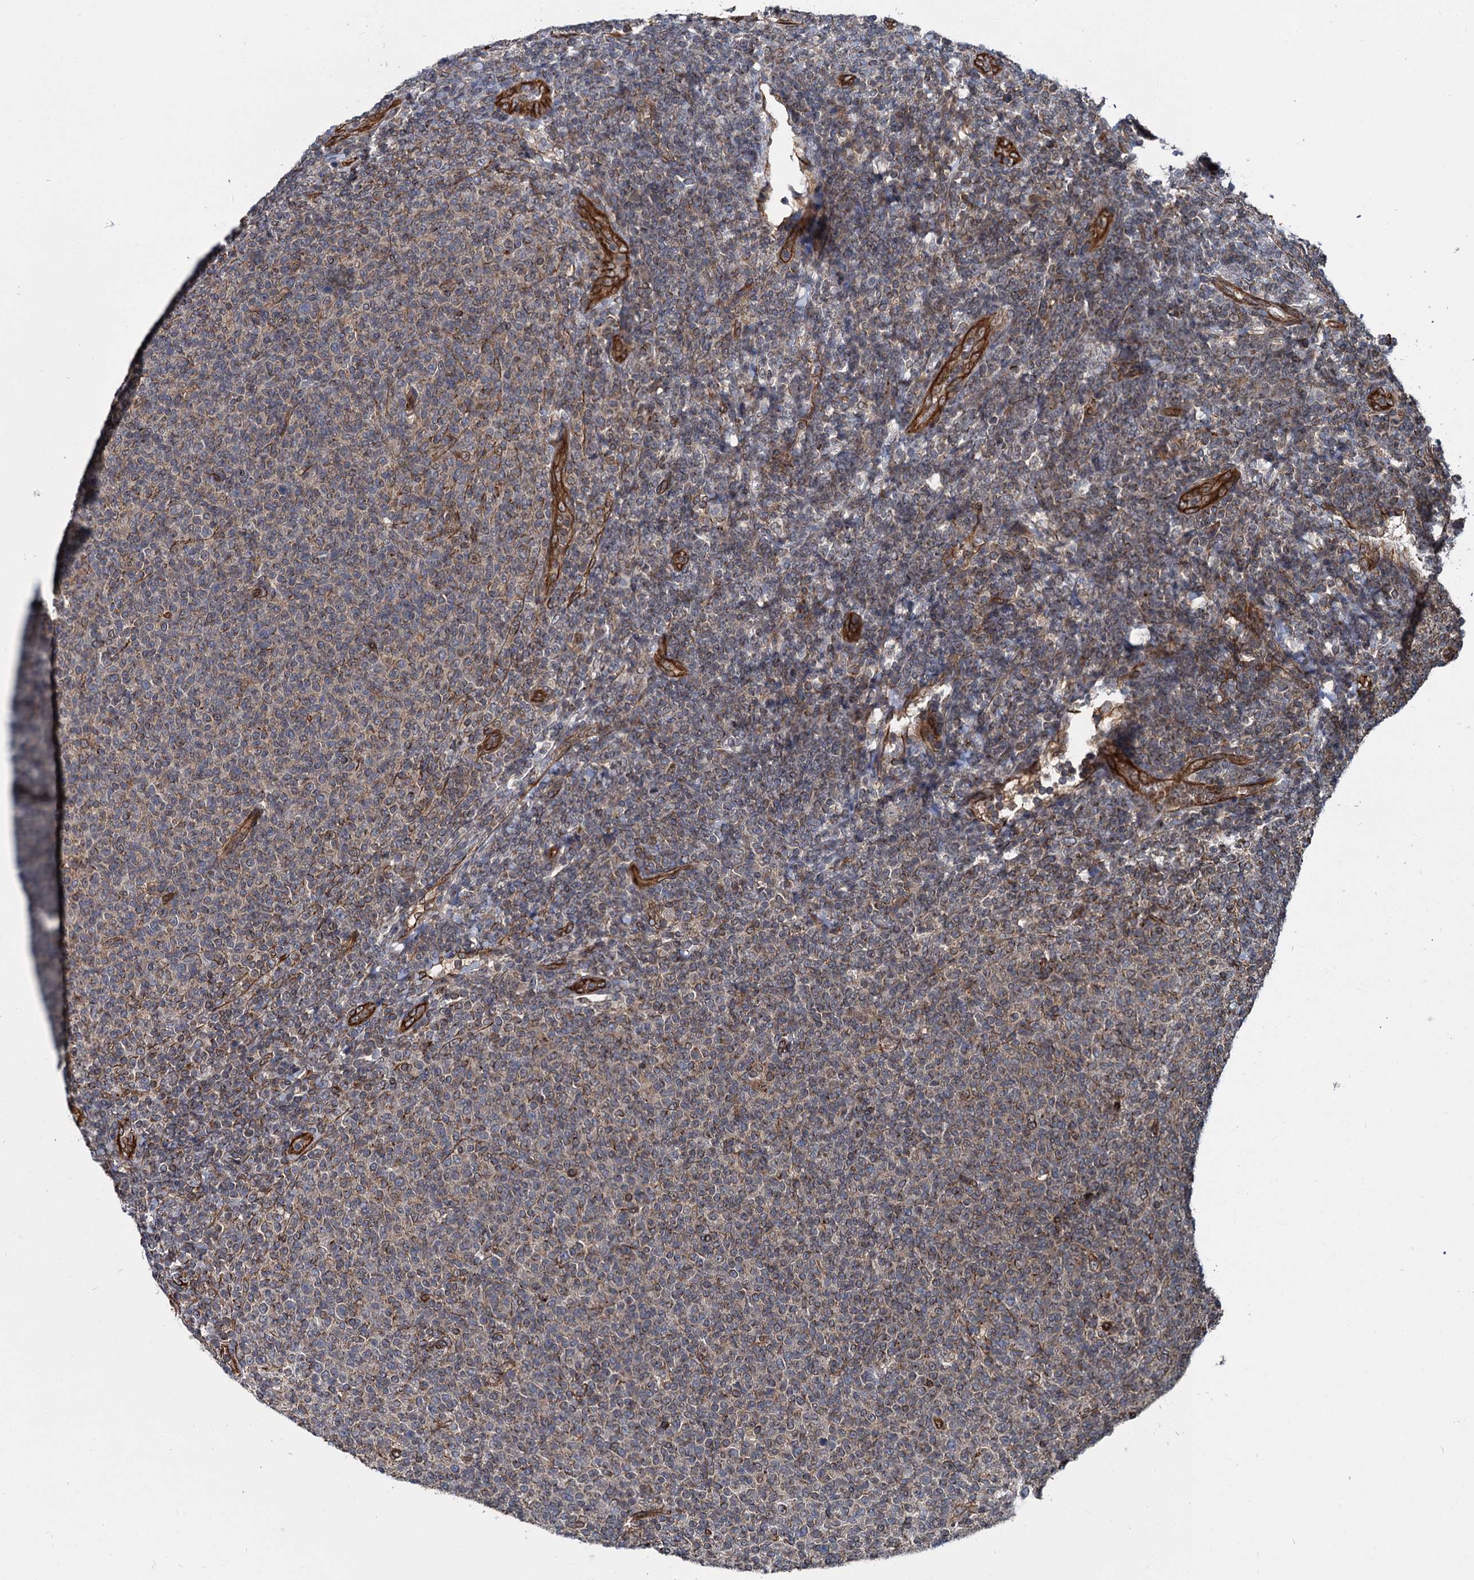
{"staining": {"intensity": "weak", "quantity": "25%-75%", "location": "cytoplasmic/membranous"}, "tissue": "lymphoma", "cell_type": "Tumor cells", "image_type": "cancer", "snomed": [{"axis": "morphology", "description": "Malignant lymphoma, non-Hodgkin's type, Low grade"}, {"axis": "topography", "description": "Lymph node"}], "caption": "Immunohistochemistry (IHC) of malignant lymphoma, non-Hodgkin's type (low-grade) exhibits low levels of weak cytoplasmic/membranous expression in approximately 25%-75% of tumor cells. The protein is shown in brown color, while the nuclei are stained blue.", "gene": "ZFYVE19", "patient": {"sex": "male", "age": 66}}